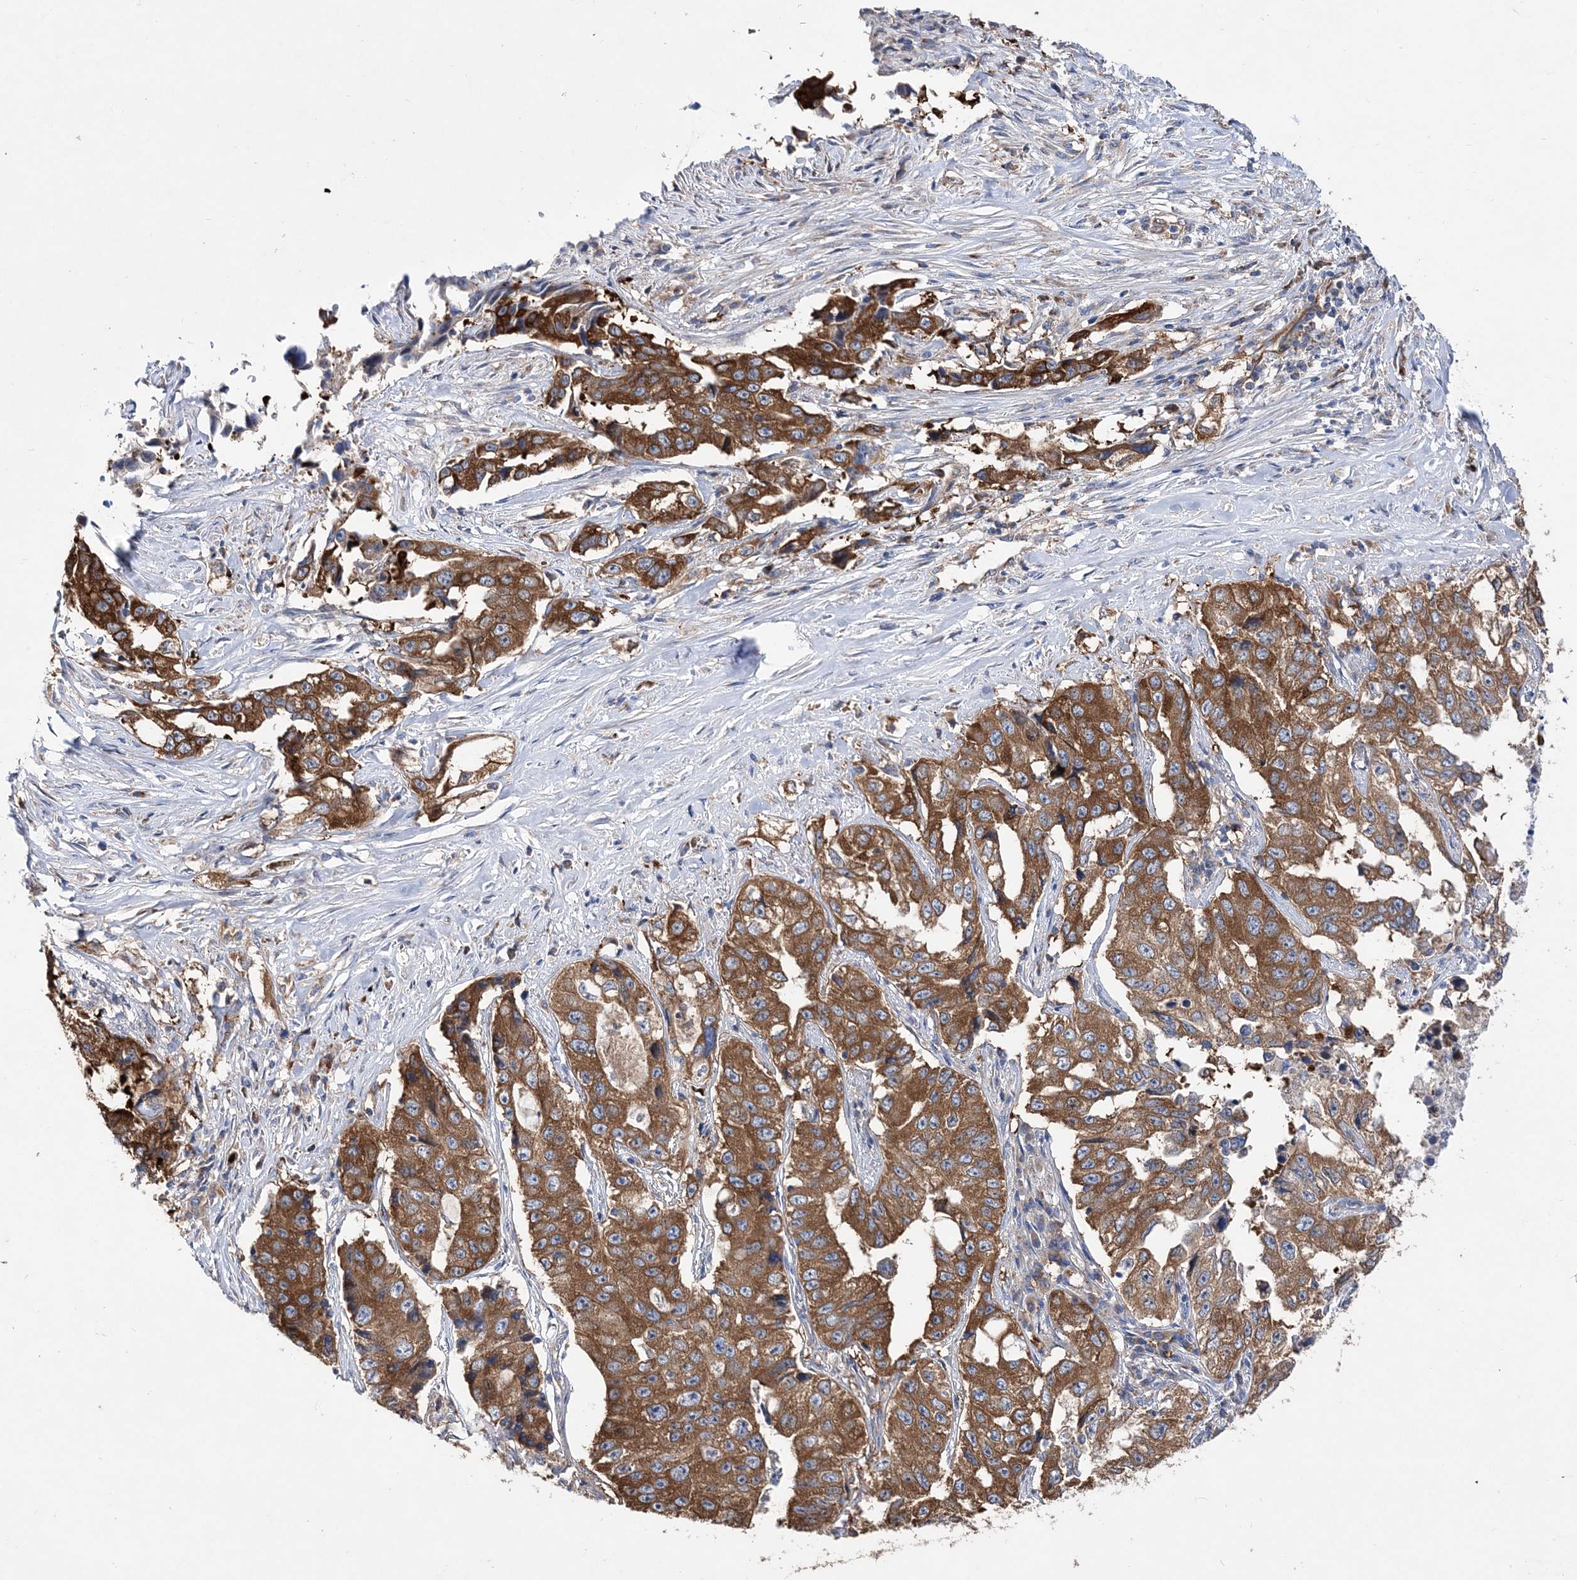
{"staining": {"intensity": "strong", "quantity": ">75%", "location": "cytoplasmic/membranous"}, "tissue": "lung cancer", "cell_type": "Tumor cells", "image_type": "cancer", "snomed": [{"axis": "morphology", "description": "Adenocarcinoma, NOS"}, {"axis": "topography", "description": "Lung"}], "caption": "A high amount of strong cytoplasmic/membranous staining is appreciated in approximately >75% of tumor cells in lung adenocarcinoma tissue.", "gene": "JKAMP", "patient": {"sex": "female", "age": 51}}